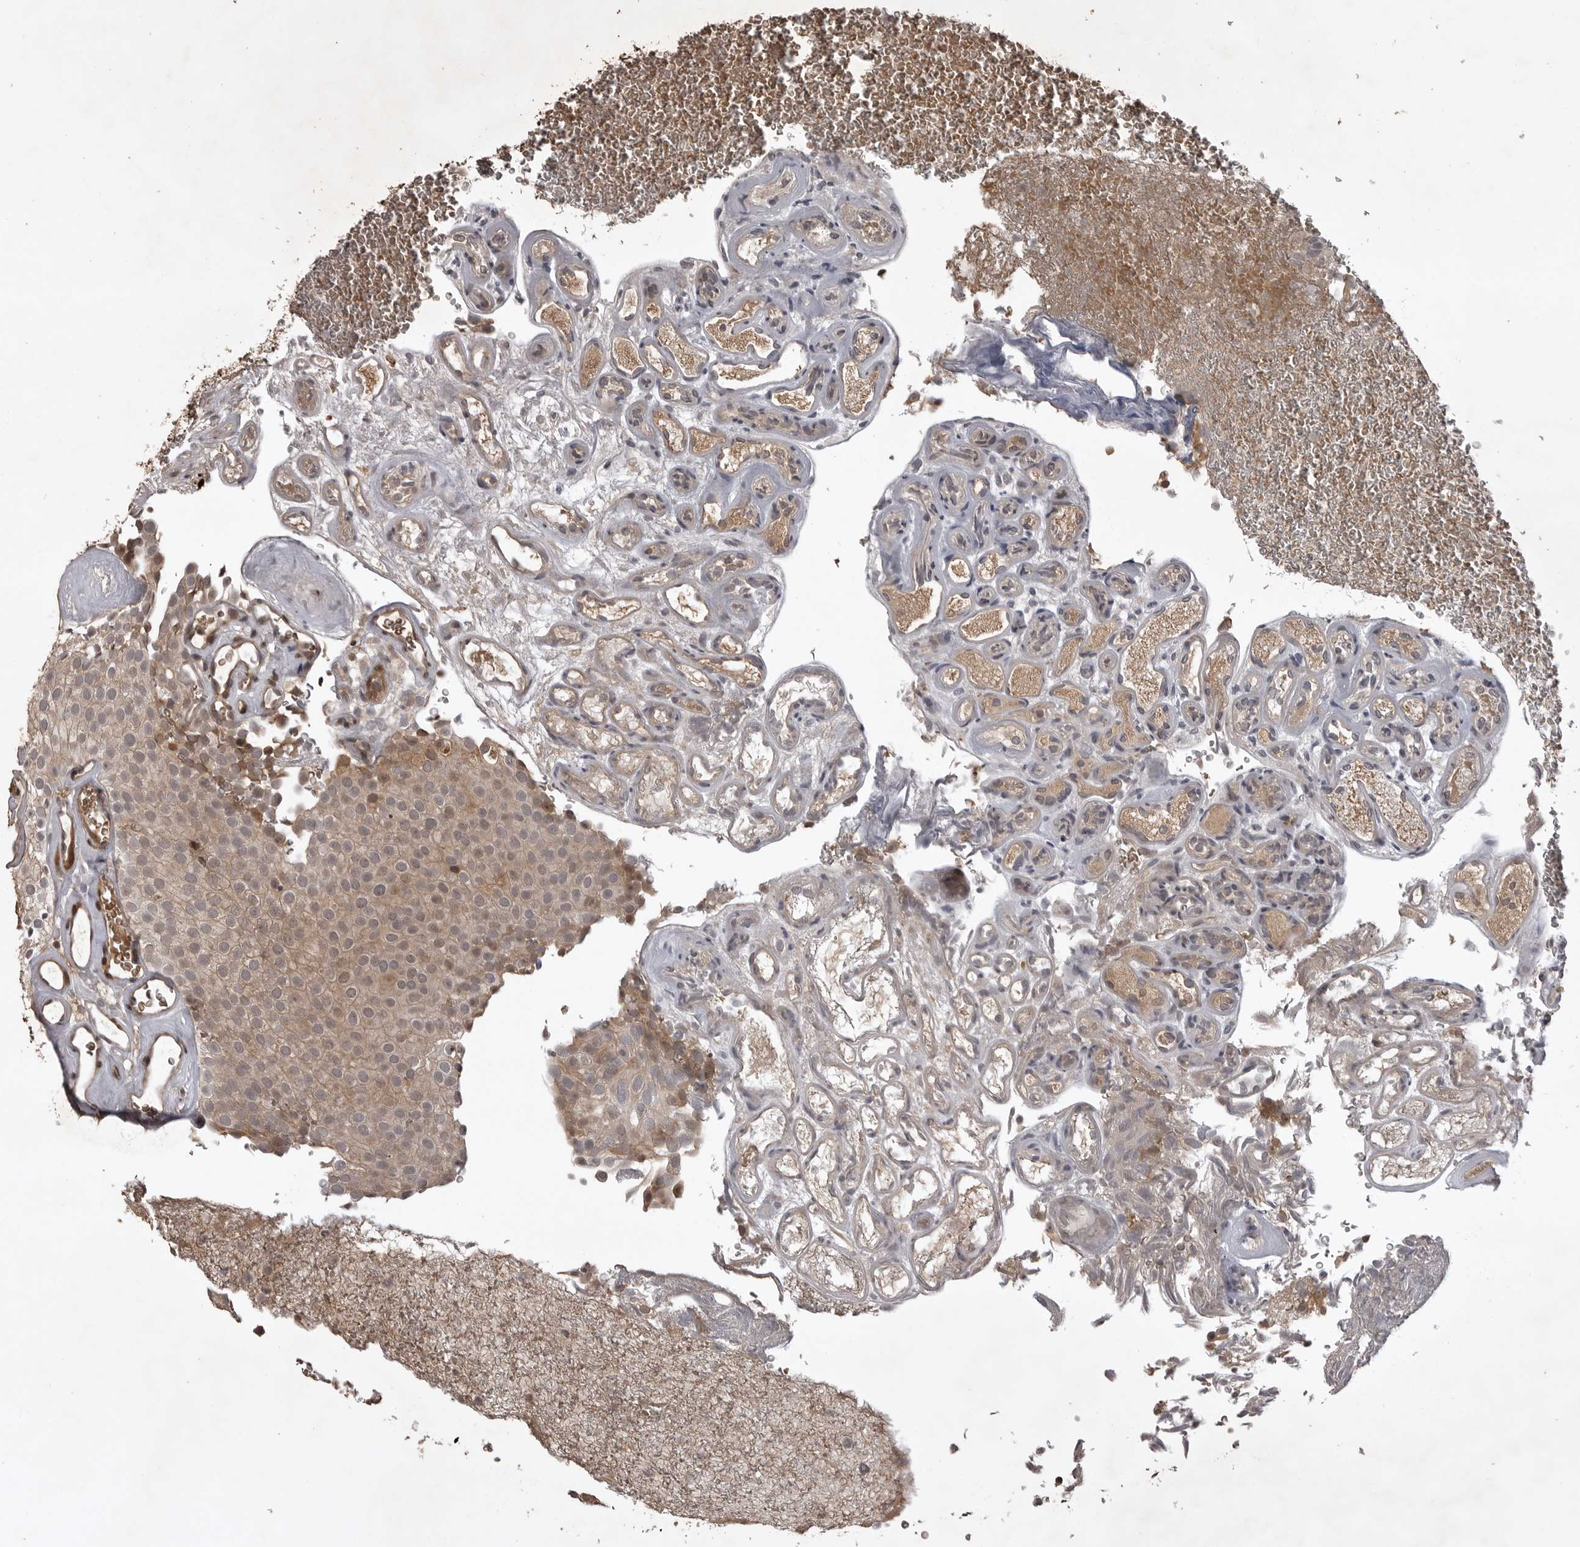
{"staining": {"intensity": "weak", "quantity": ">75%", "location": "cytoplasmic/membranous"}, "tissue": "urothelial cancer", "cell_type": "Tumor cells", "image_type": "cancer", "snomed": [{"axis": "morphology", "description": "Urothelial carcinoma, Low grade"}, {"axis": "topography", "description": "Urinary bladder"}], "caption": "IHC image of neoplastic tissue: human urothelial carcinoma (low-grade) stained using immunohistochemistry demonstrates low levels of weak protein expression localized specifically in the cytoplasmic/membranous of tumor cells, appearing as a cytoplasmic/membranous brown color.", "gene": "AKAP7", "patient": {"sex": "male", "age": 78}}